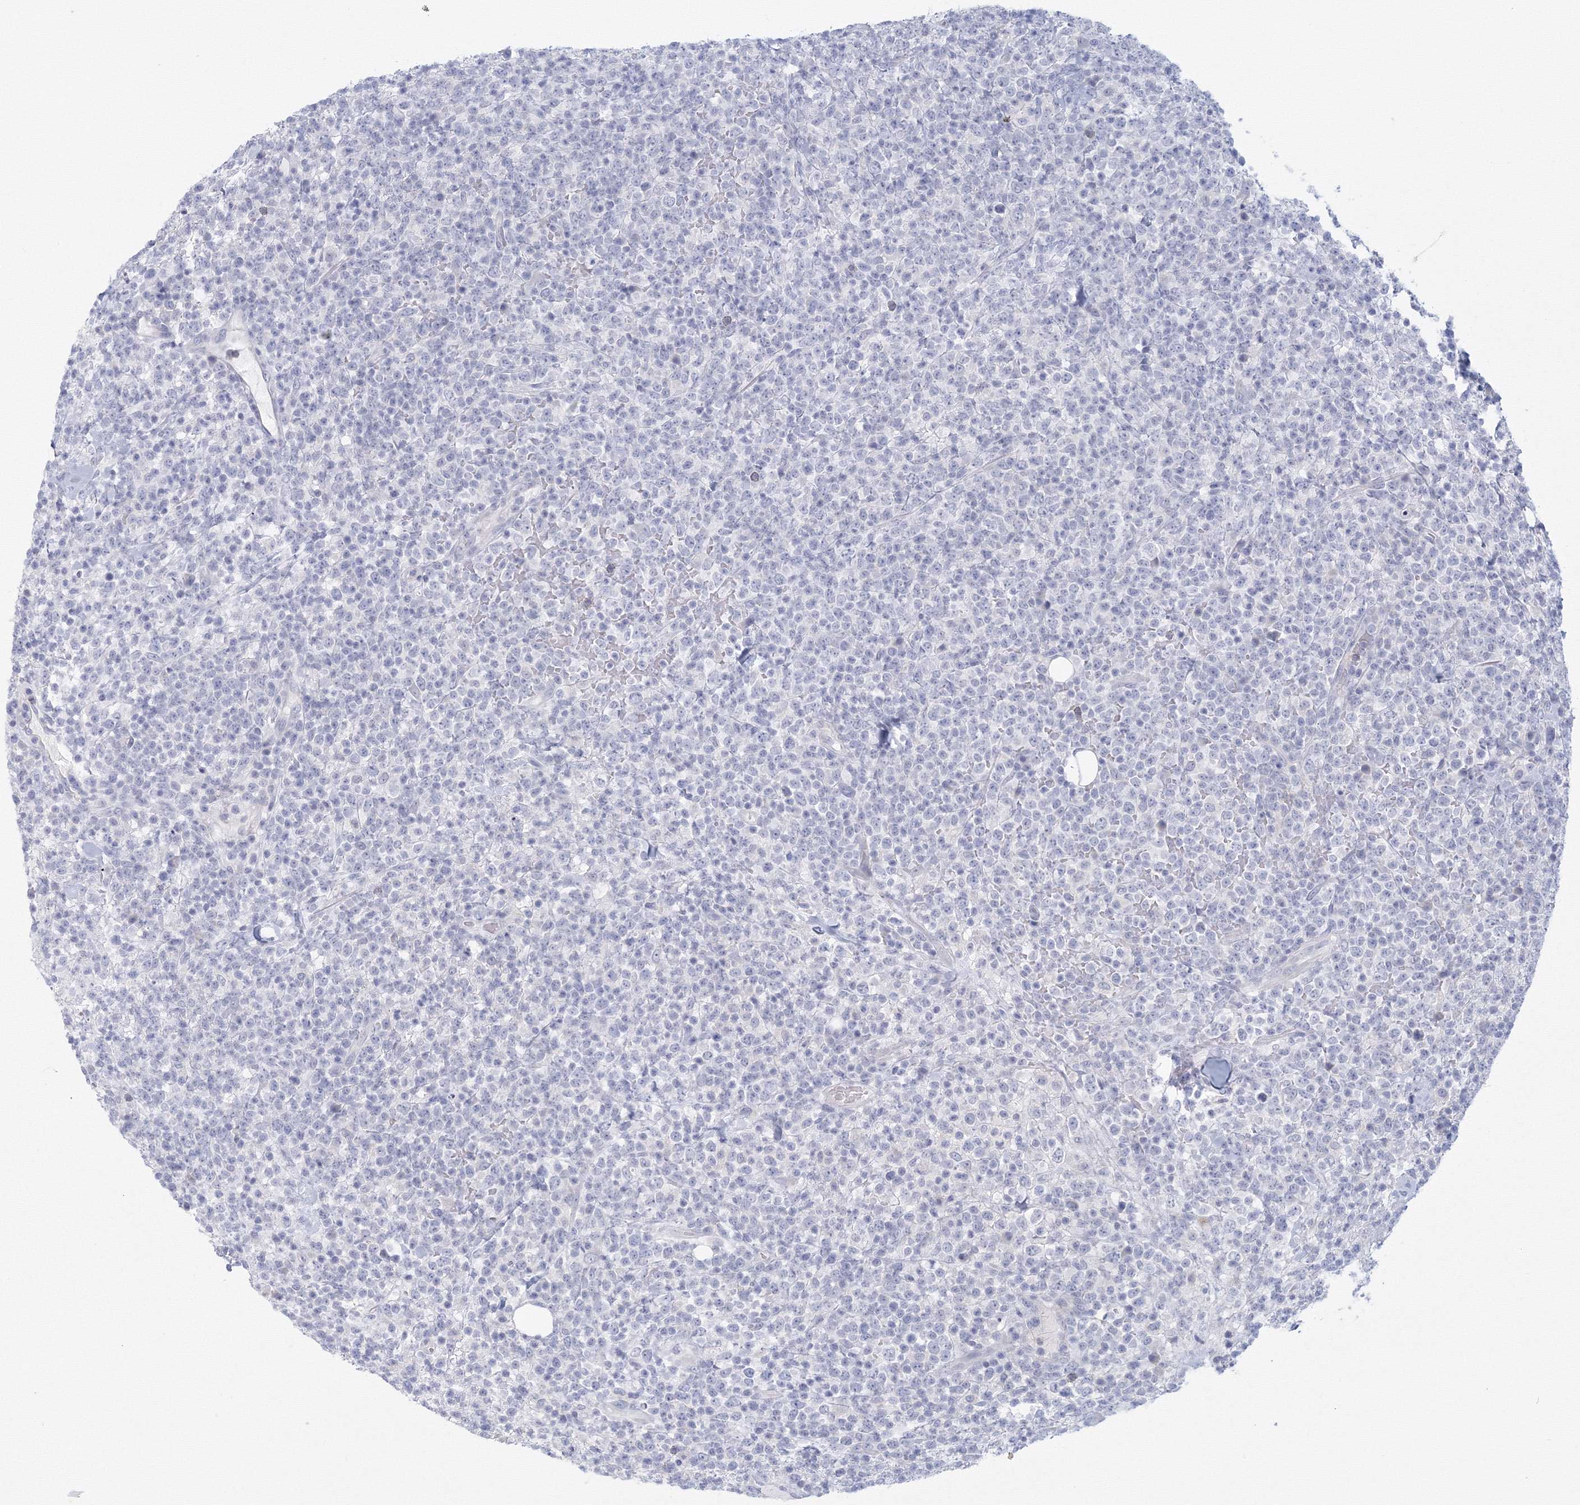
{"staining": {"intensity": "negative", "quantity": "none", "location": "none"}, "tissue": "lymphoma", "cell_type": "Tumor cells", "image_type": "cancer", "snomed": [{"axis": "morphology", "description": "Malignant lymphoma, non-Hodgkin's type, High grade"}, {"axis": "topography", "description": "Colon"}], "caption": "Immunohistochemistry of human malignant lymphoma, non-Hodgkin's type (high-grade) reveals no staining in tumor cells.", "gene": "TACC2", "patient": {"sex": "female", "age": 53}}